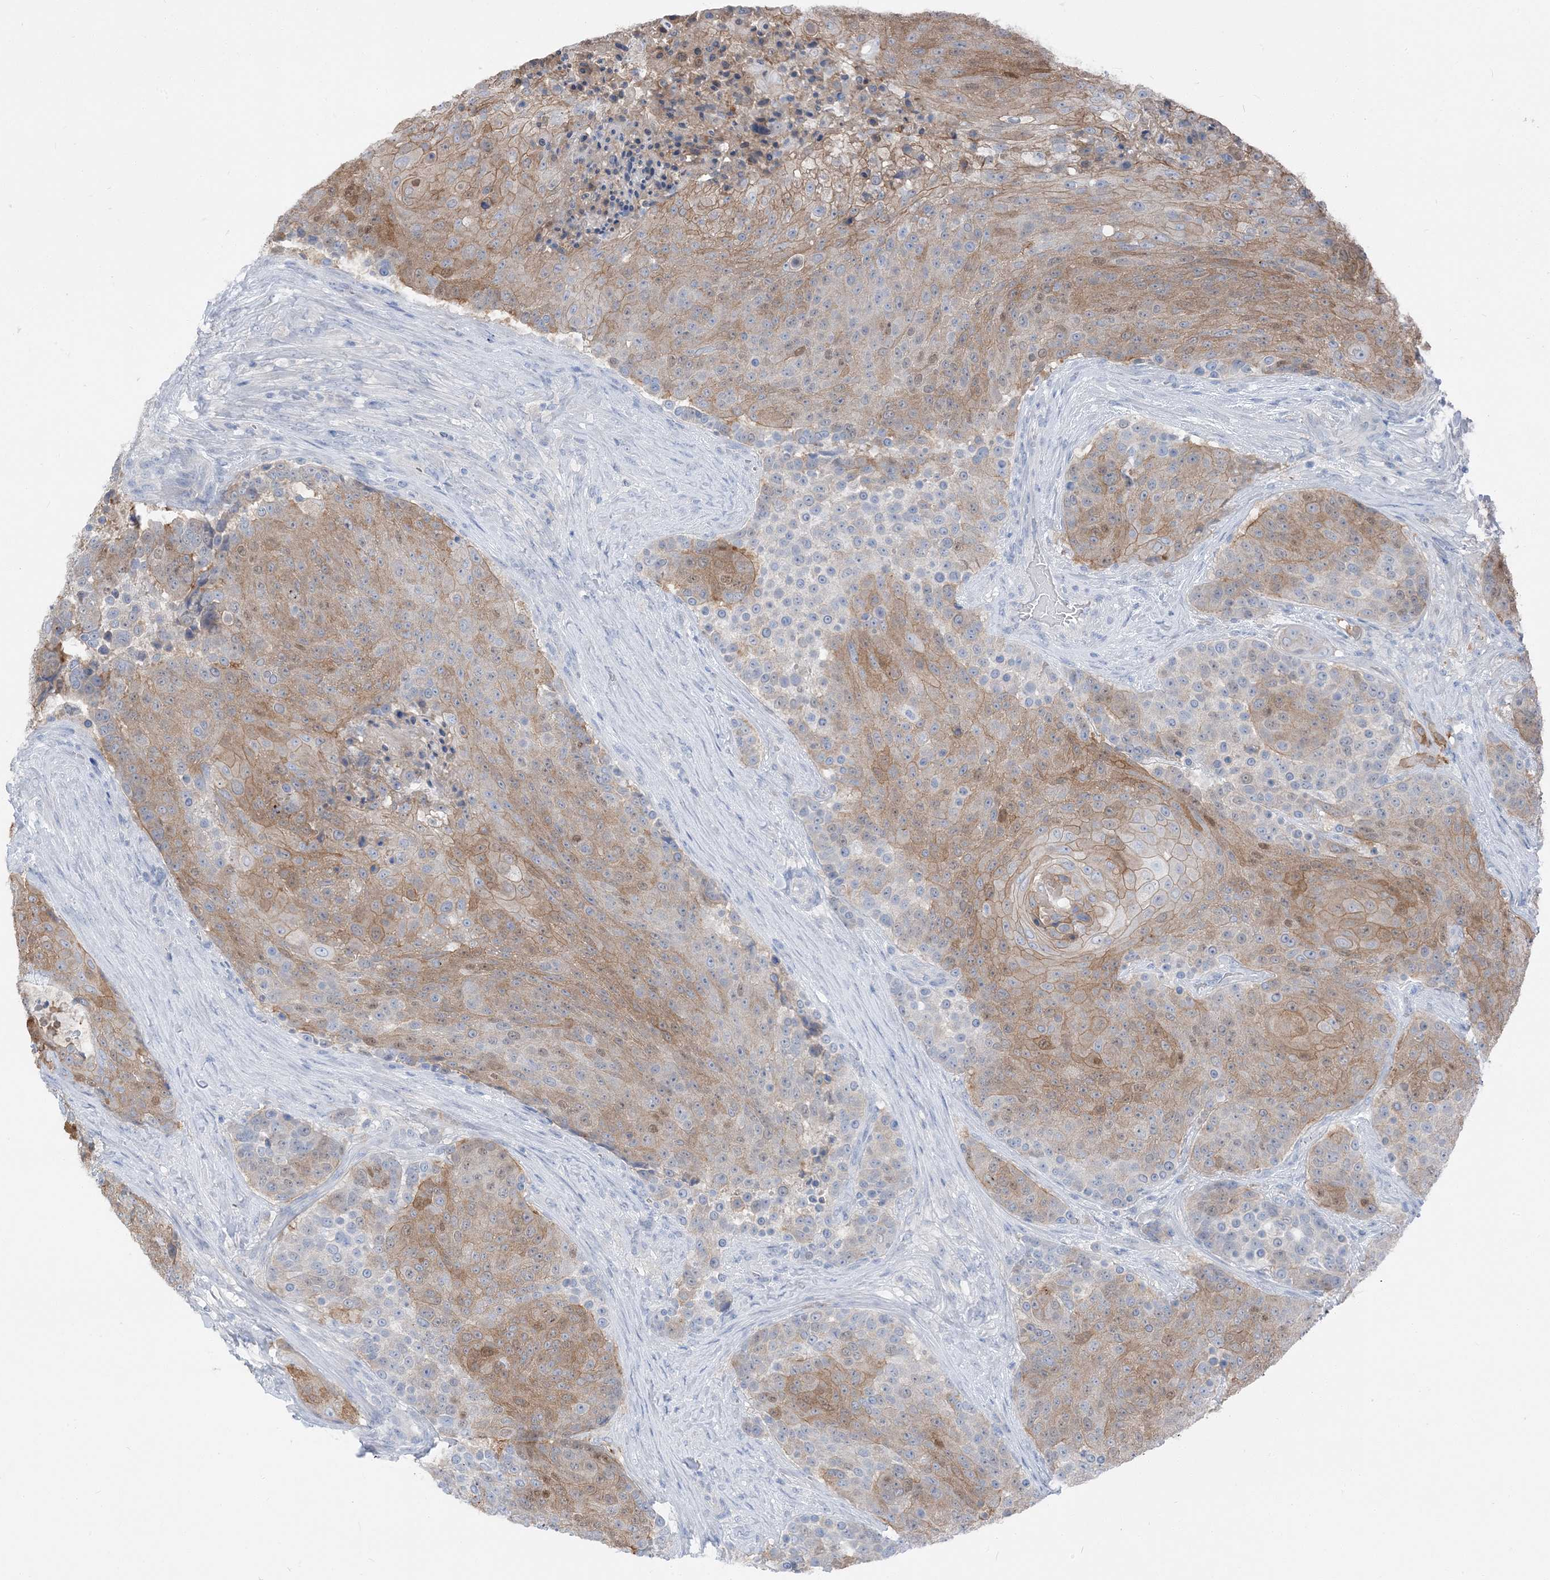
{"staining": {"intensity": "moderate", "quantity": ">75%", "location": "cytoplasmic/membranous"}, "tissue": "urothelial cancer", "cell_type": "Tumor cells", "image_type": "cancer", "snomed": [{"axis": "morphology", "description": "Urothelial carcinoma, High grade"}, {"axis": "topography", "description": "Urinary bladder"}], "caption": "This is a photomicrograph of immunohistochemistry (IHC) staining of urothelial cancer, which shows moderate positivity in the cytoplasmic/membranous of tumor cells.", "gene": "NCOA7", "patient": {"sex": "female", "age": 63}}